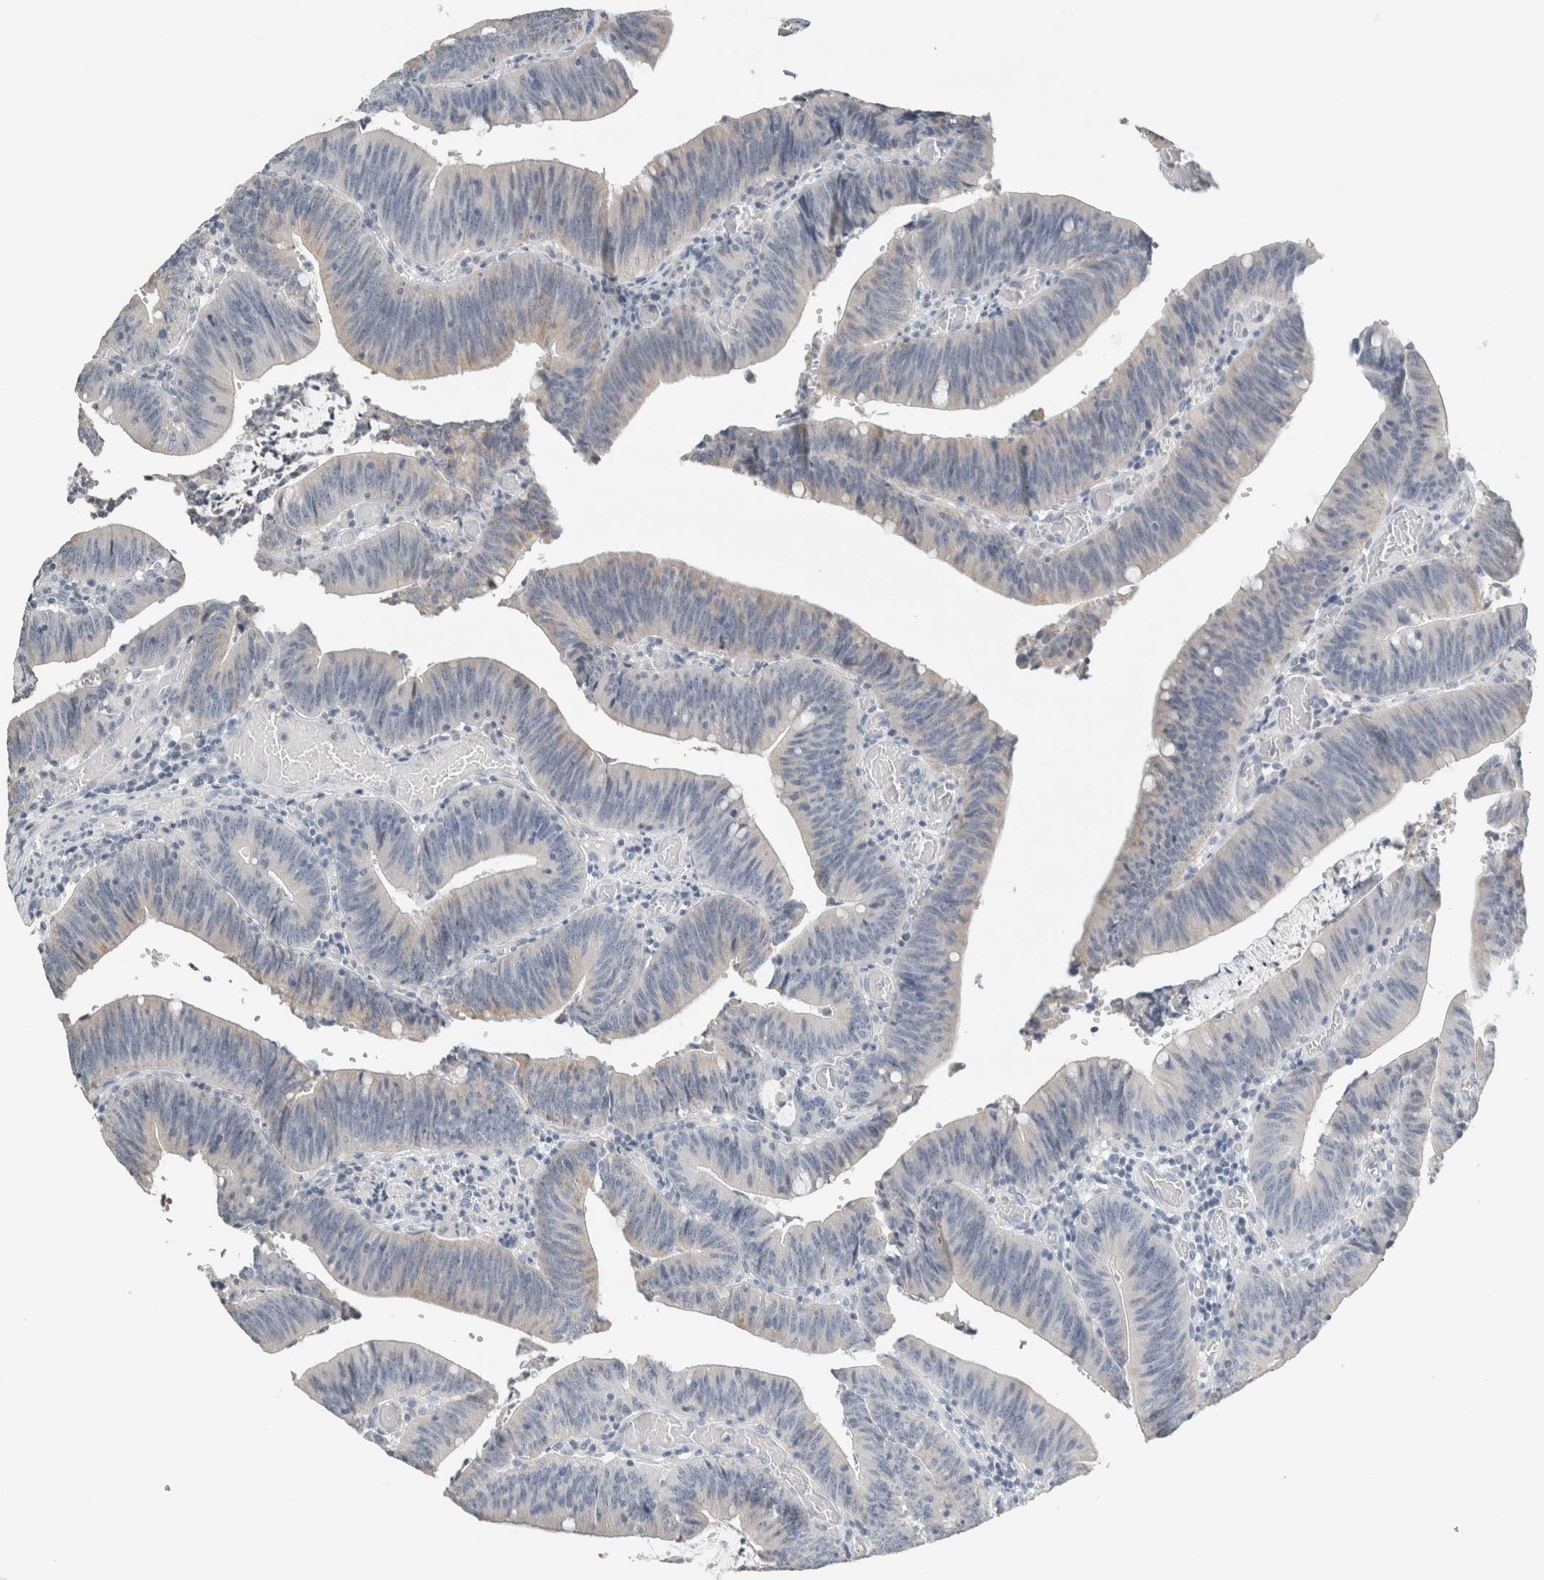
{"staining": {"intensity": "weak", "quantity": "<25%", "location": "cytoplasmic/membranous"}, "tissue": "colorectal cancer", "cell_type": "Tumor cells", "image_type": "cancer", "snomed": [{"axis": "morphology", "description": "Normal tissue, NOS"}, {"axis": "morphology", "description": "Adenocarcinoma, NOS"}, {"axis": "topography", "description": "Rectum"}], "caption": "Immunohistochemistry (IHC) photomicrograph of colorectal adenocarcinoma stained for a protein (brown), which demonstrates no staining in tumor cells.", "gene": "CRAT", "patient": {"sex": "female", "age": 66}}